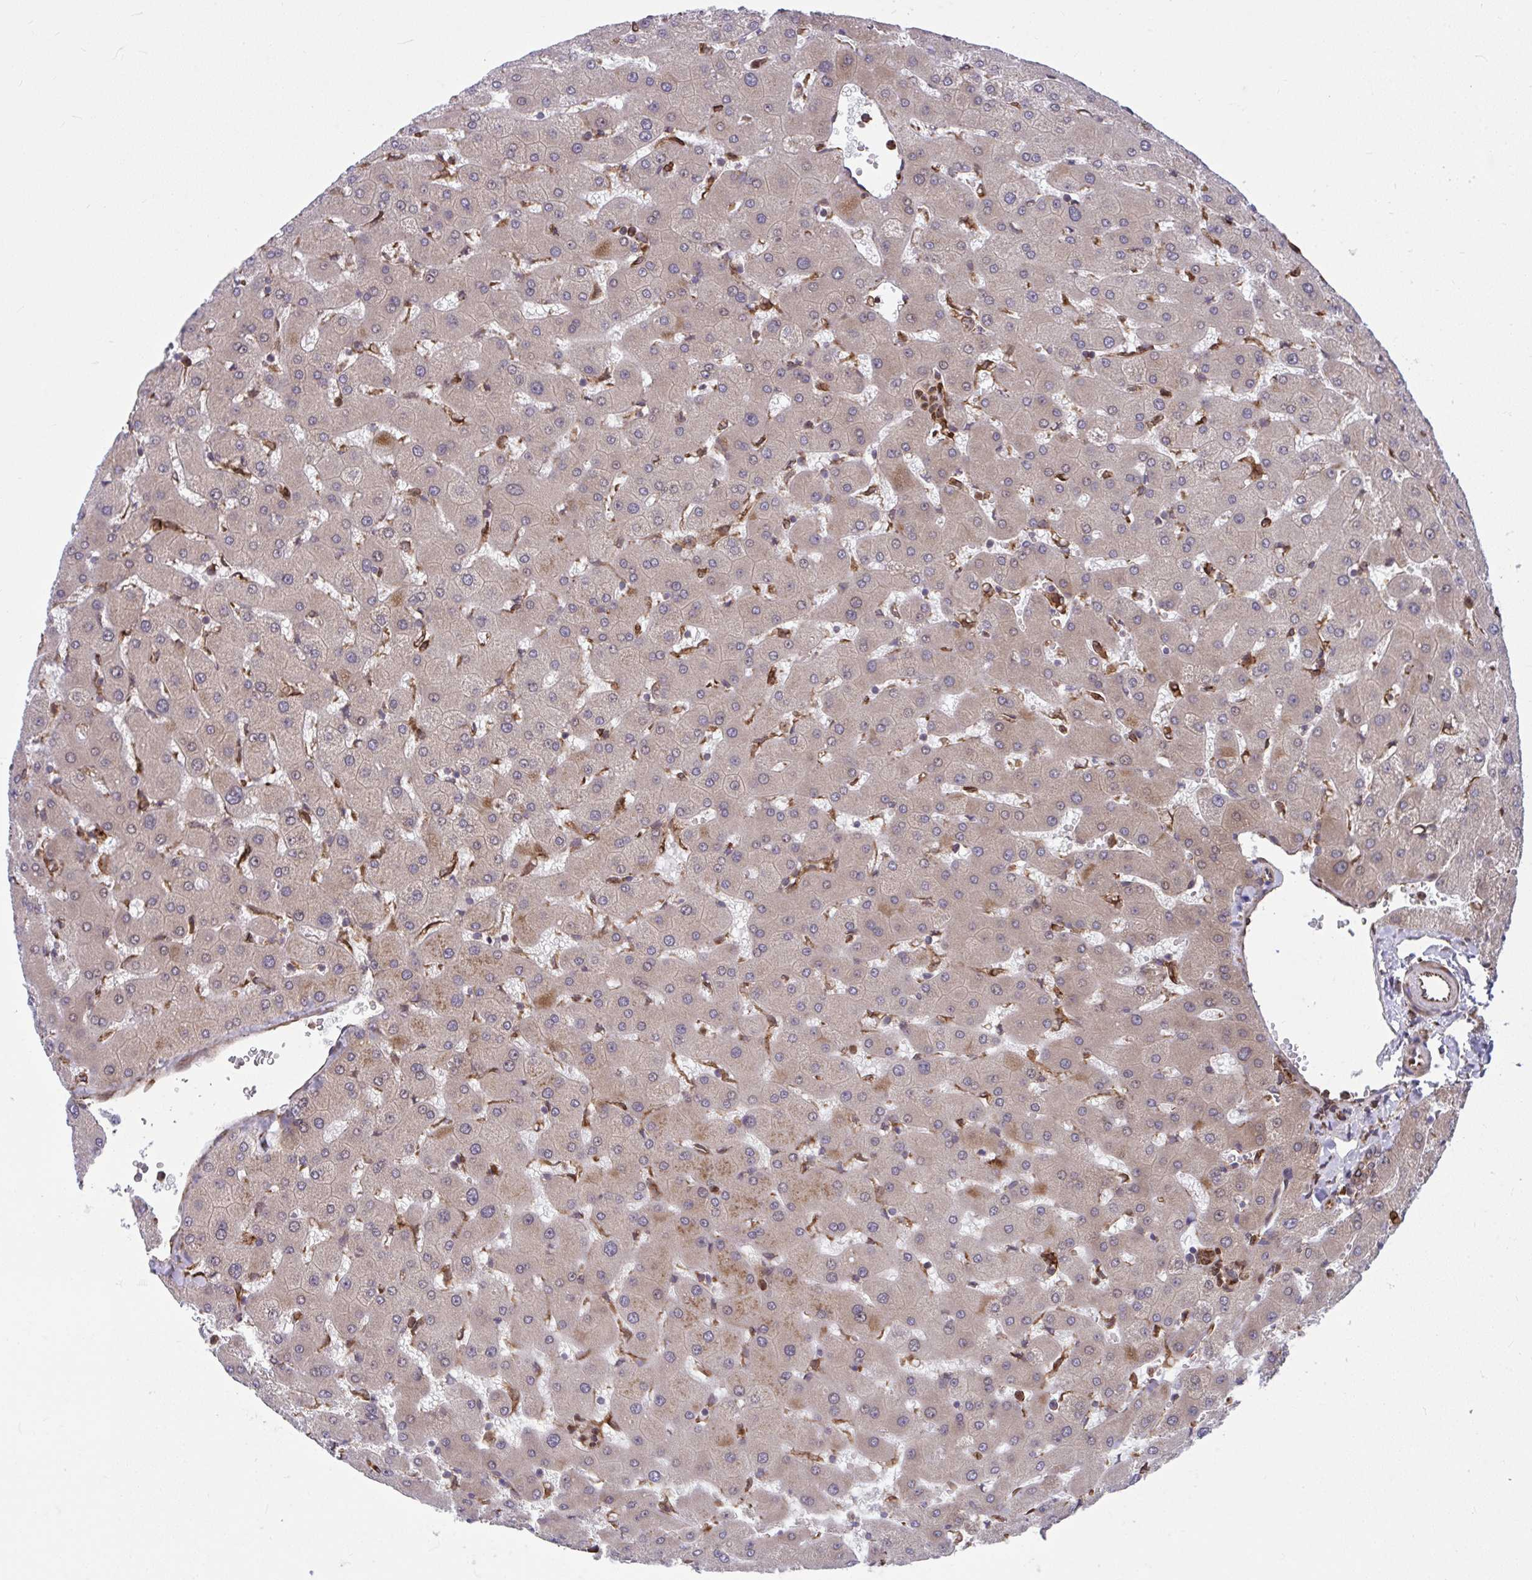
{"staining": {"intensity": "moderate", "quantity": ">75%", "location": "cytoplasmic/membranous"}, "tissue": "liver", "cell_type": "Cholangiocytes", "image_type": "normal", "snomed": [{"axis": "morphology", "description": "Normal tissue, NOS"}, {"axis": "topography", "description": "Liver"}], "caption": "Cholangiocytes display moderate cytoplasmic/membranous staining in about >75% of cells in normal liver. (Brightfield microscopy of DAB IHC at high magnification).", "gene": "STIM2", "patient": {"sex": "female", "age": 63}}